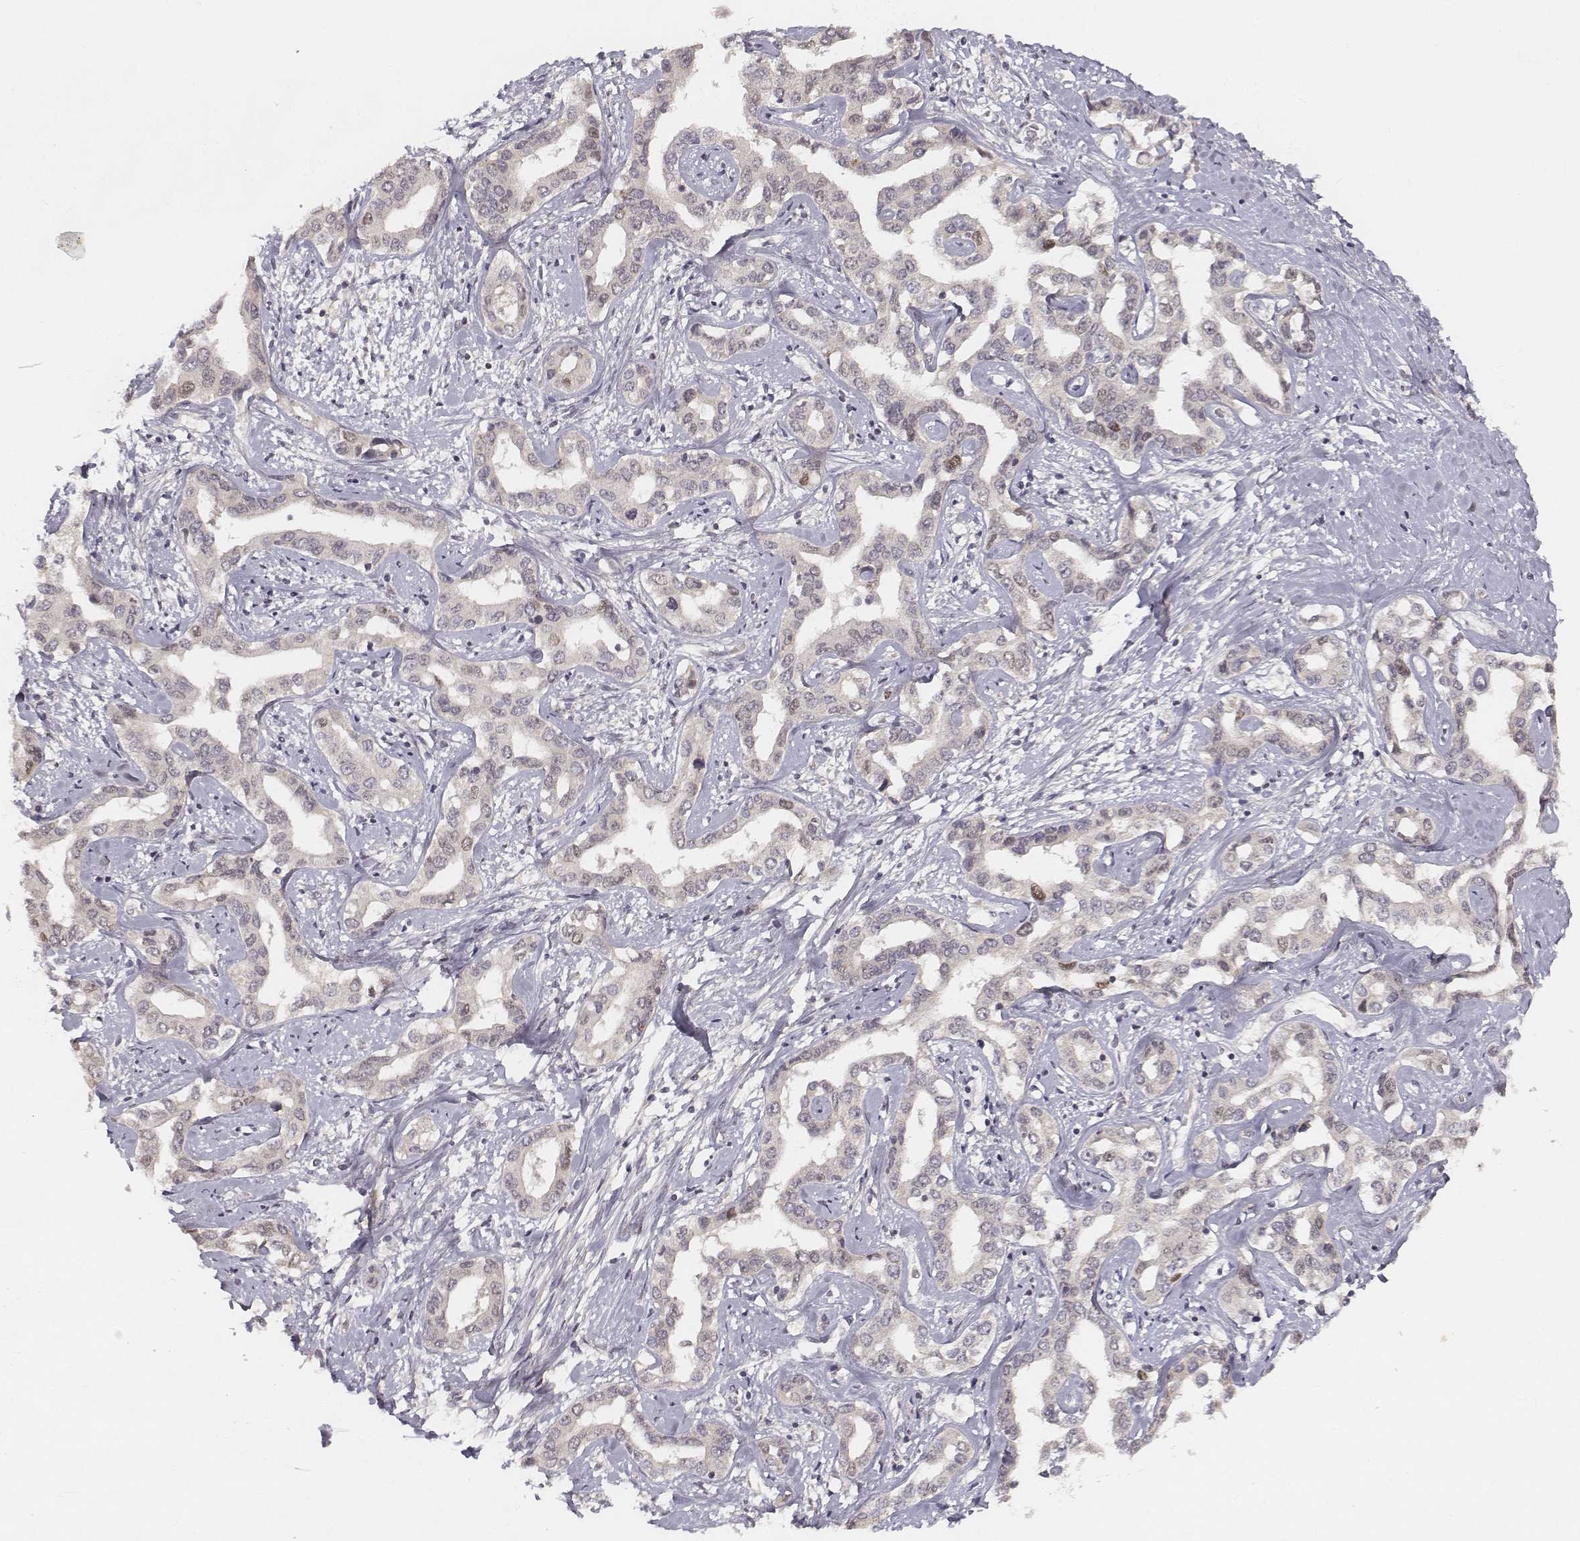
{"staining": {"intensity": "negative", "quantity": "none", "location": "none"}, "tissue": "liver cancer", "cell_type": "Tumor cells", "image_type": "cancer", "snomed": [{"axis": "morphology", "description": "Cholangiocarcinoma"}, {"axis": "topography", "description": "Liver"}], "caption": "An immunohistochemistry (IHC) histopathology image of liver cholangiocarcinoma is shown. There is no staining in tumor cells of liver cholangiocarcinoma.", "gene": "FANCD2", "patient": {"sex": "male", "age": 59}}